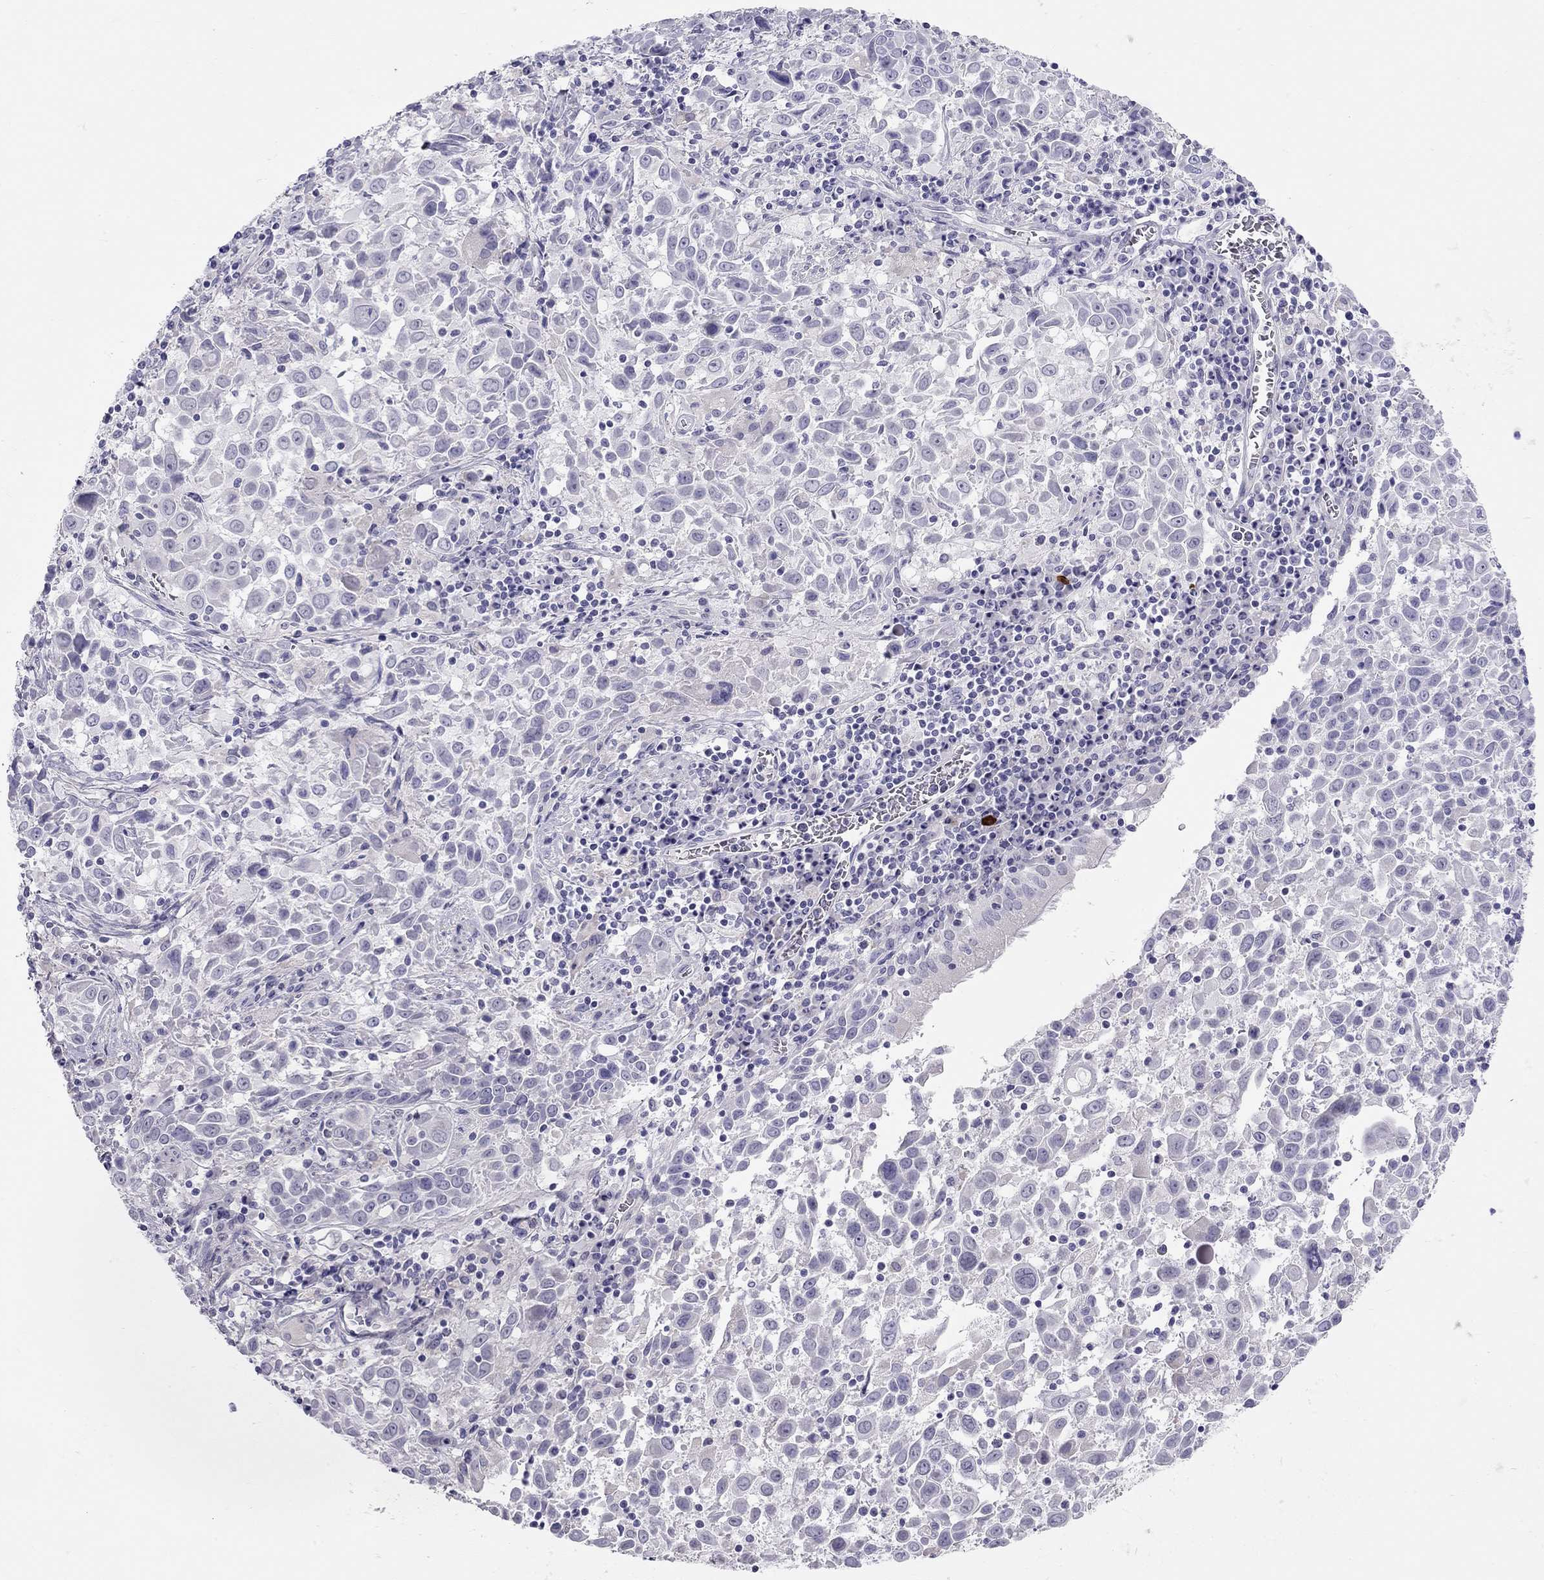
{"staining": {"intensity": "negative", "quantity": "none", "location": "none"}, "tissue": "lung cancer", "cell_type": "Tumor cells", "image_type": "cancer", "snomed": [{"axis": "morphology", "description": "Squamous cell carcinoma, NOS"}, {"axis": "topography", "description": "Lung"}], "caption": "DAB (3,3'-diaminobenzidine) immunohistochemical staining of human lung cancer shows no significant staining in tumor cells. (Stains: DAB (3,3'-diaminobenzidine) immunohistochemistry (IHC) with hematoxylin counter stain, Microscopy: brightfield microscopy at high magnification).", "gene": "SPATA12", "patient": {"sex": "male", "age": 57}}